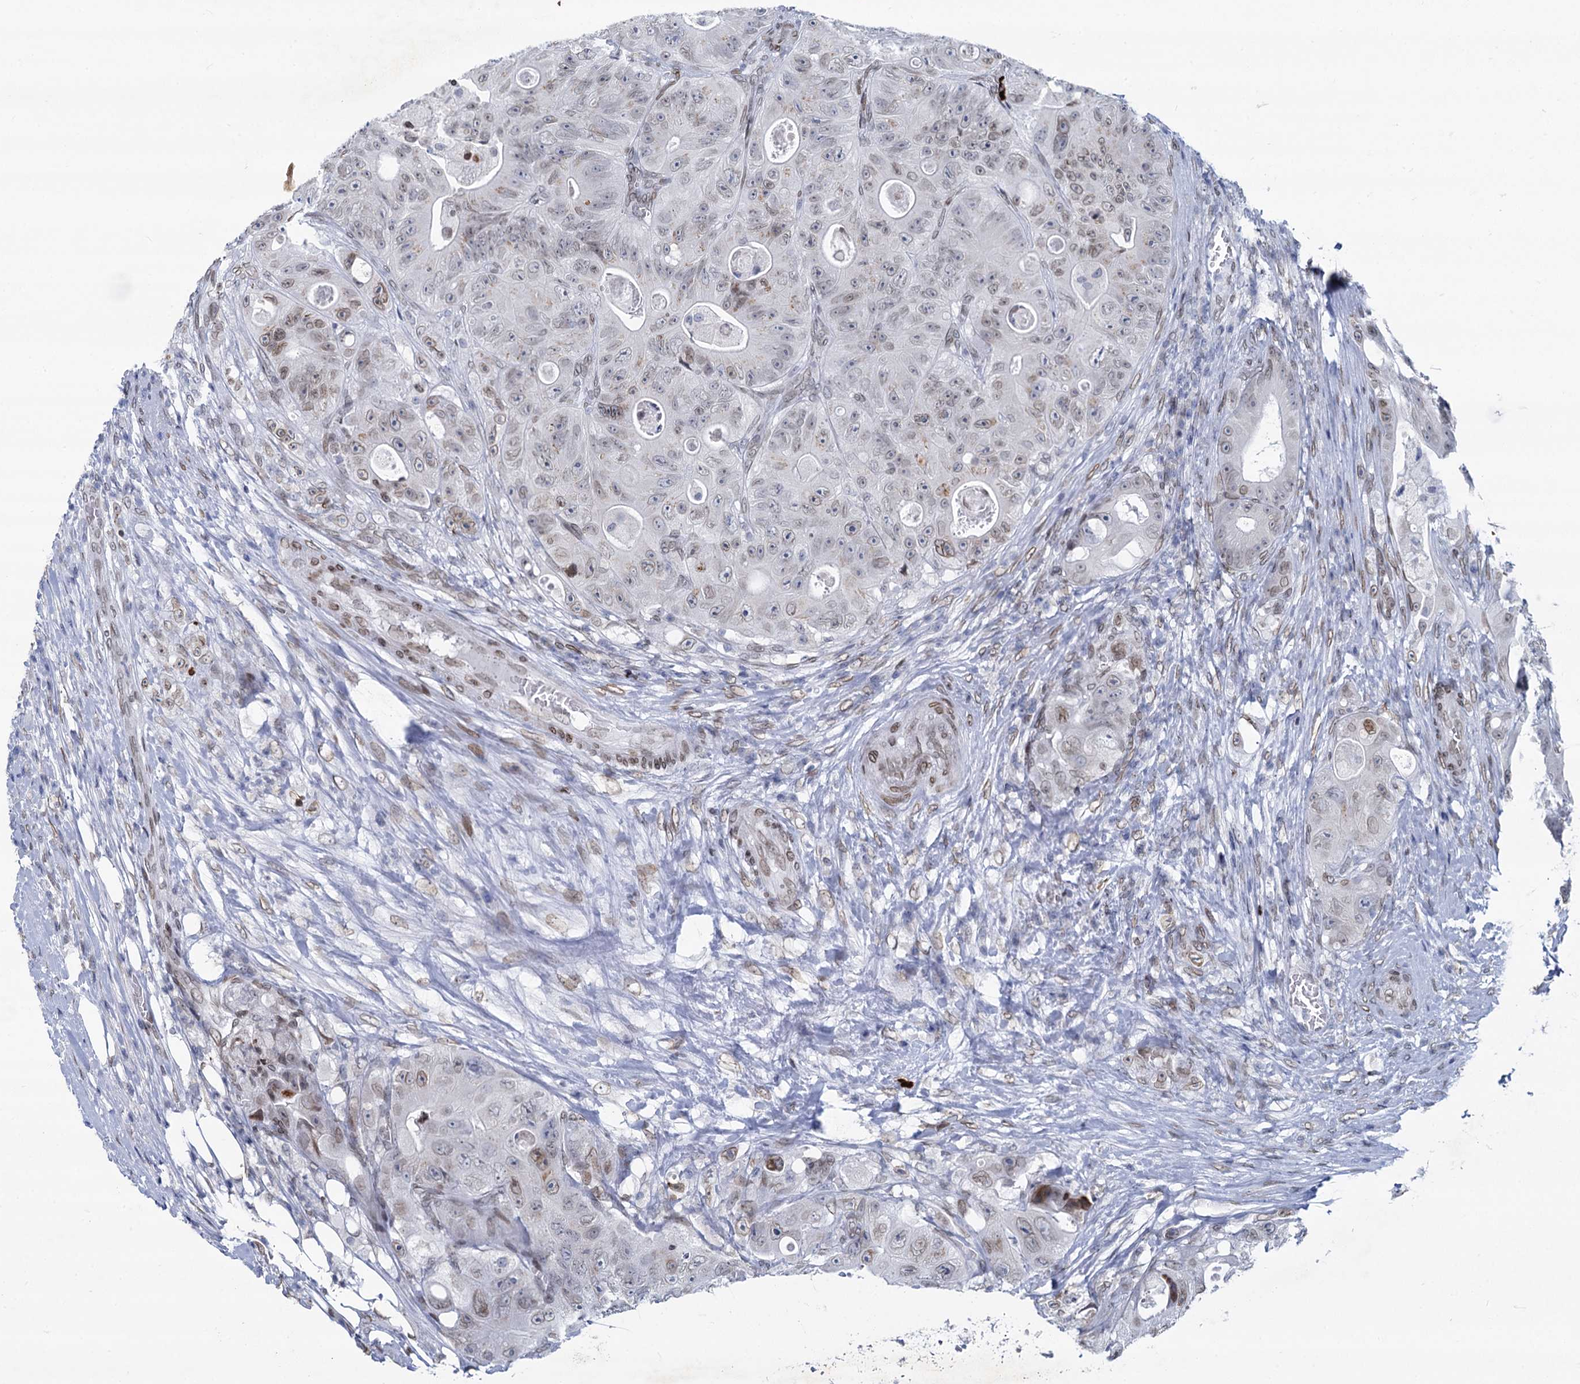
{"staining": {"intensity": "weak", "quantity": "25%-75%", "location": "nuclear"}, "tissue": "colorectal cancer", "cell_type": "Tumor cells", "image_type": "cancer", "snomed": [{"axis": "morphology", "description": "Adenocarcinoma, NOS"}, {"axis": "topography", "description": "Colon"}], "caption": "About 25%-75% of tumor cells in human adenocarcinoma (colorectal) display weak nuclear protein staining as visualized by brown immunohistochemical staining.", "gene": "PRSS35", "patient": {"sex": "female", "age": 46}}